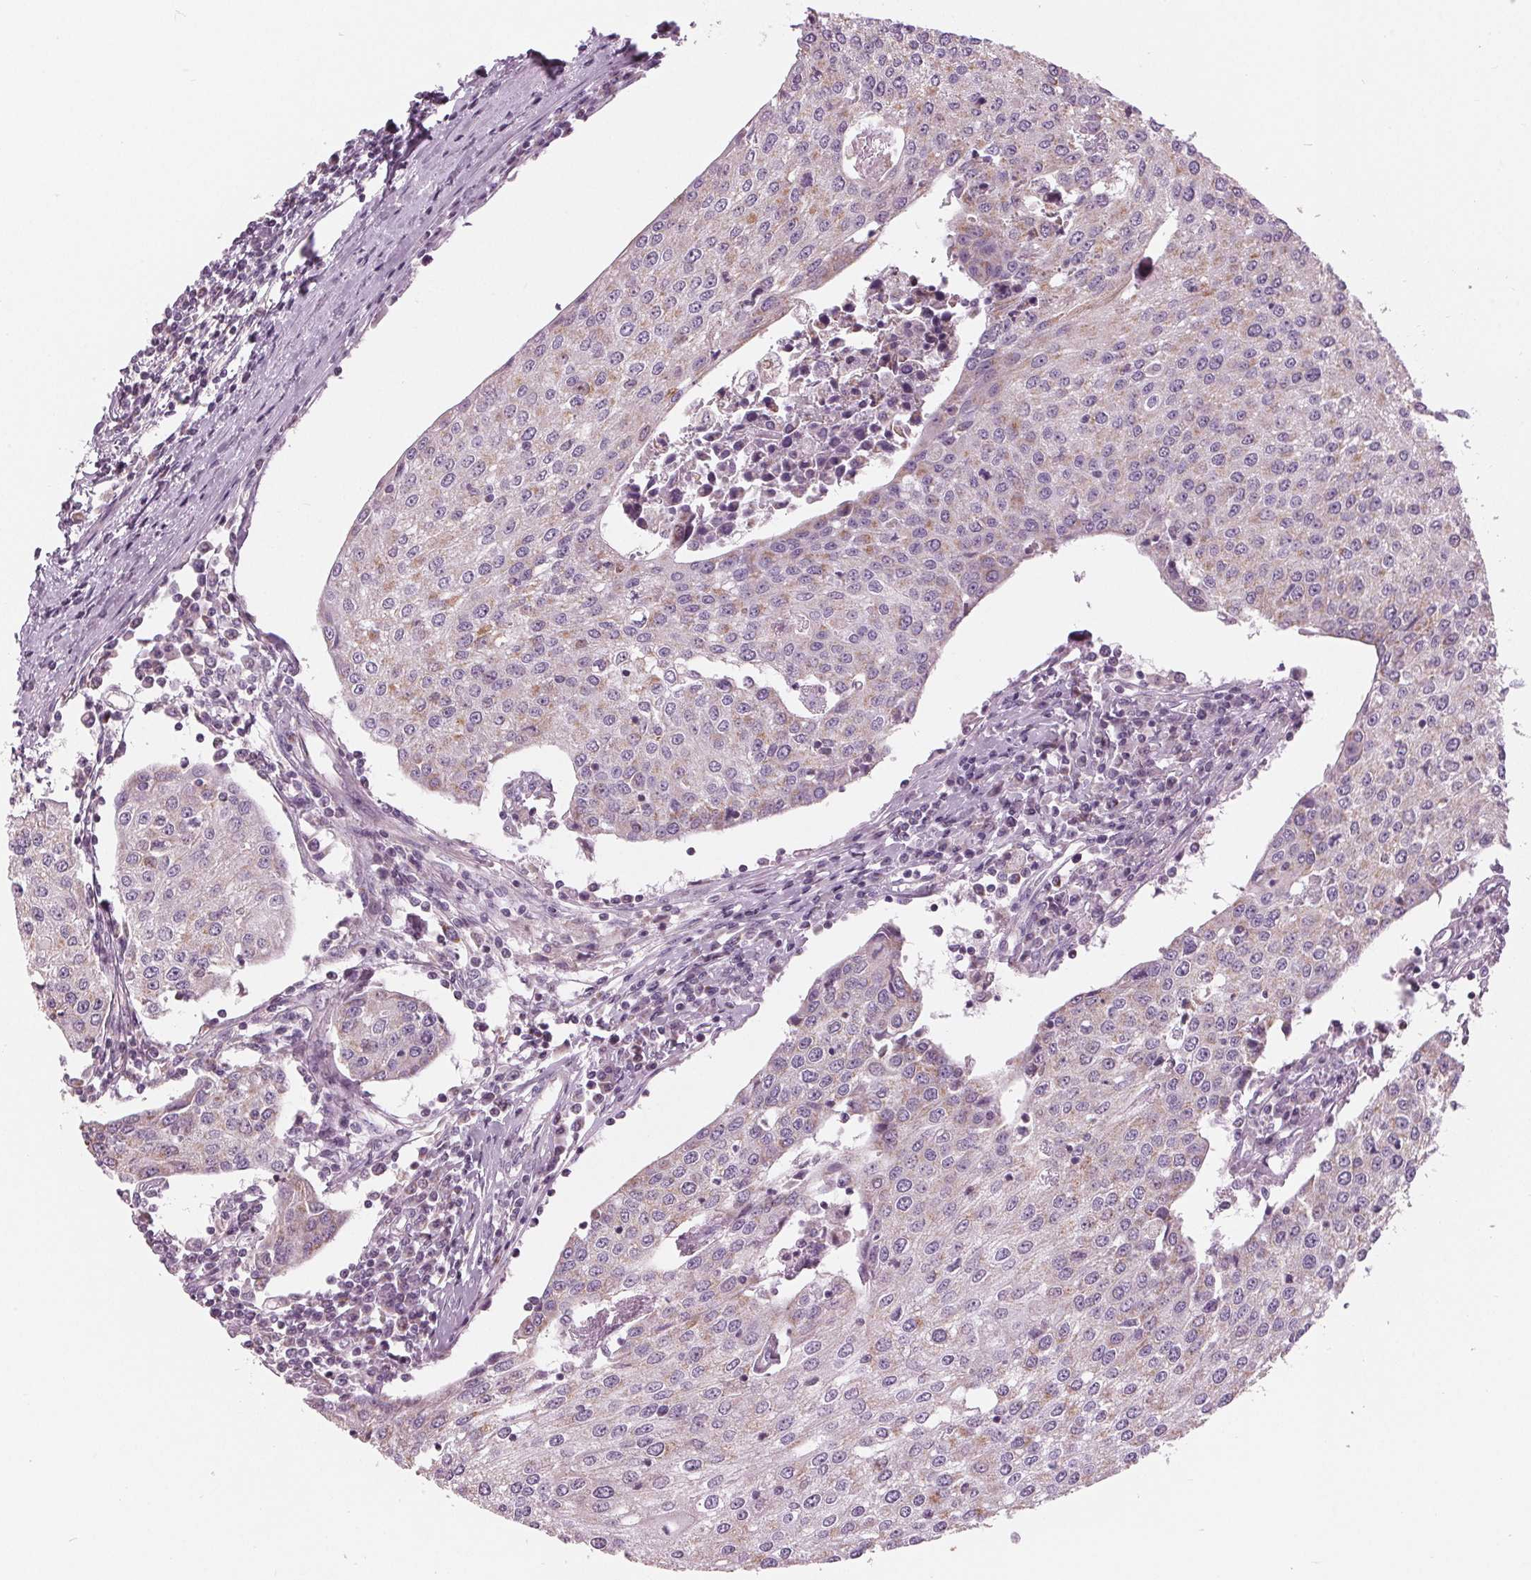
{"staining": {"intensity": "weak", "quantity": "<25%", "location": "cytoplasmic/membranous"}, "tissue": "urothelial cancer", "cell_type": "Tumor cells", "image_type": "cancer", "snomed": [{"axis": "morphology", "description": "Urothelial carcinoma, High grade"}, {"axis": "topography", "description": "Urinary bladder"}], "caption": "A high-resolution photomicrograph shows IHC staining of urothelial carcinoma (high-grade), which displays no significant staining in tumor cells.", "gene": "SAMD4A", "patient": {"sex": "female", "age": 85}}